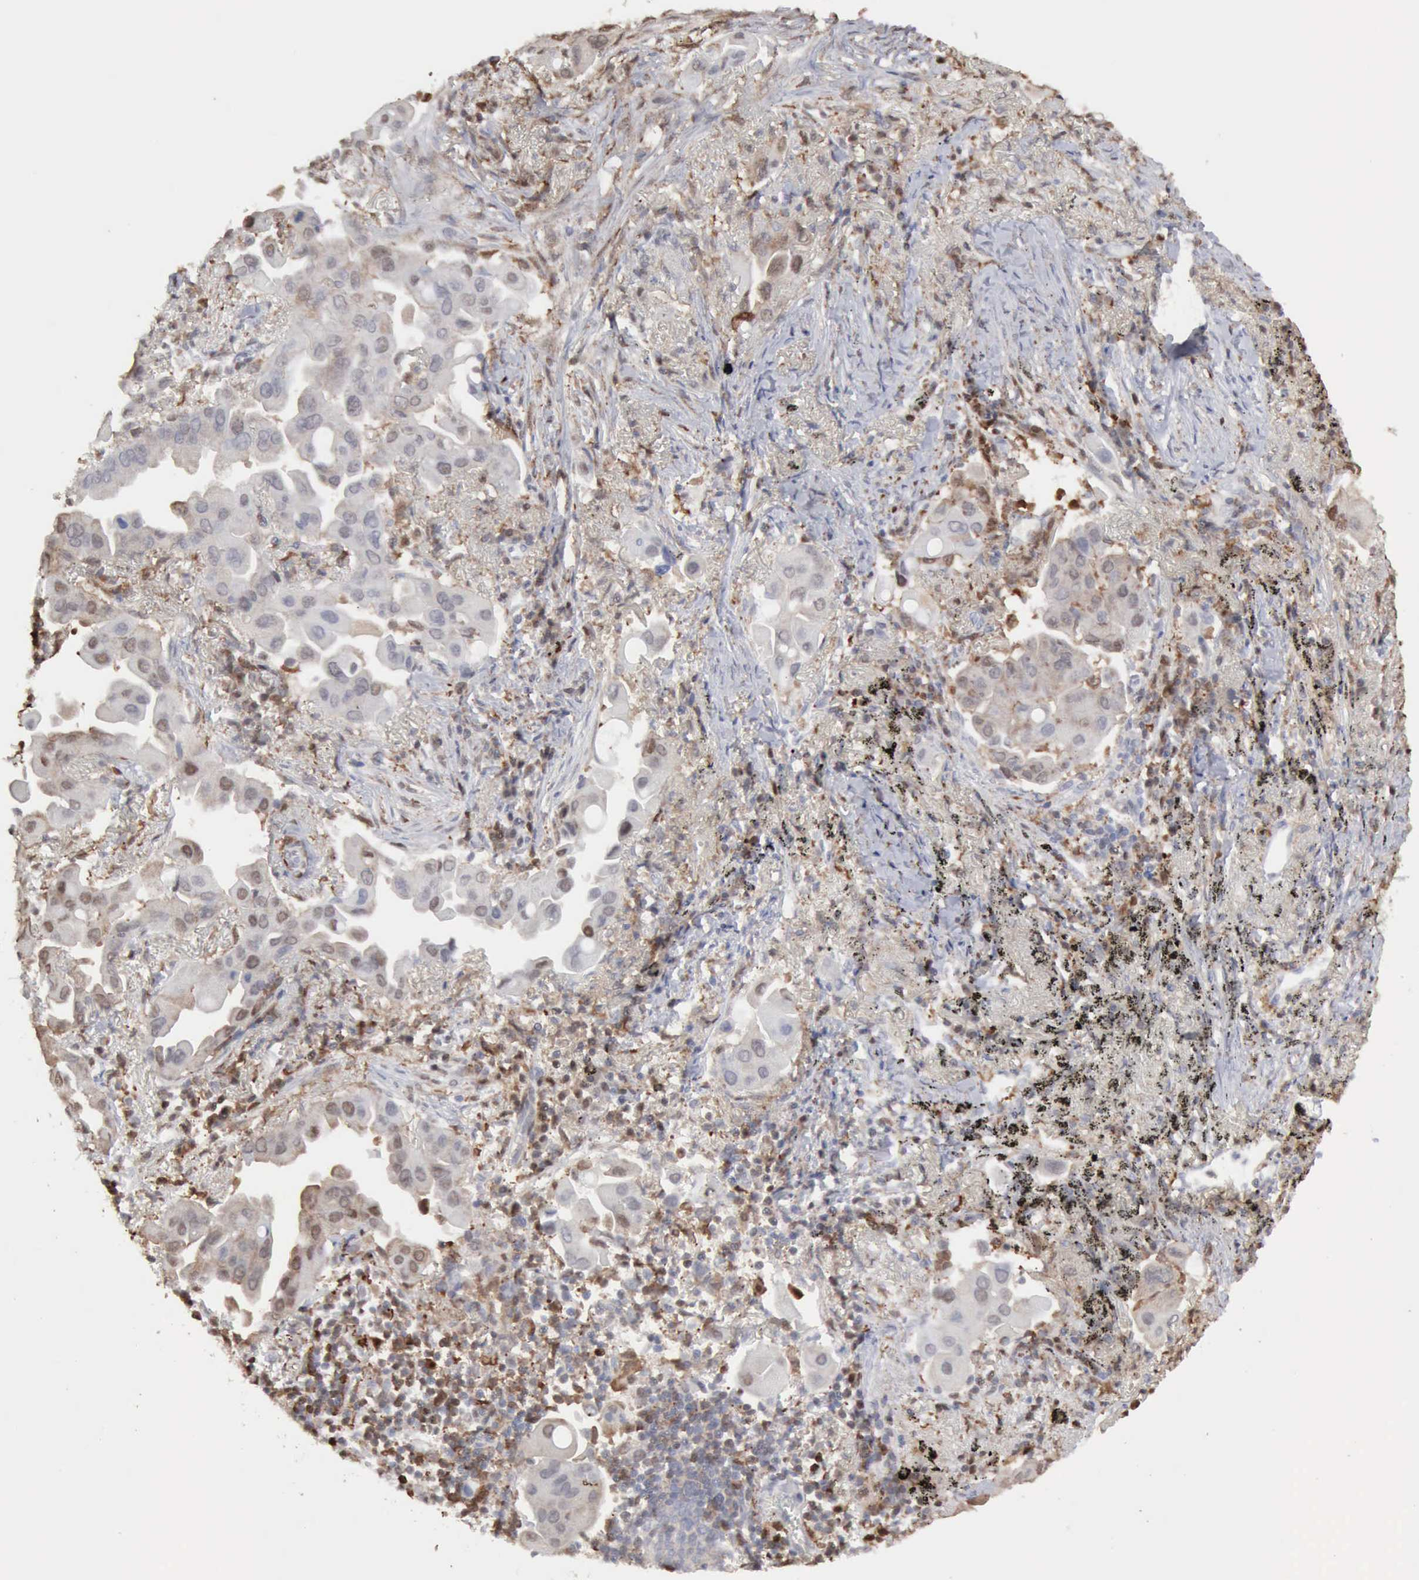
{"staining": {"intensity": "weak", "quantity": "<25%", "location": "cytoplasmic/membranous,nuclear"}, "tissue": "lung cancer", "cell_type": "Tumor cells", "image_type": "cancer", "snomed": [{"axis": "morphology", "description": "Adenocarcinoma, NOS"}, {"axis": "topography", "description": "Lung"}], "caption": "Immunohistochemistry of human adenocarcinoma (lung) shows no expression in tumor cells.", "gene": "STAT1", "patient": {"sex": "male", "age": 68}}